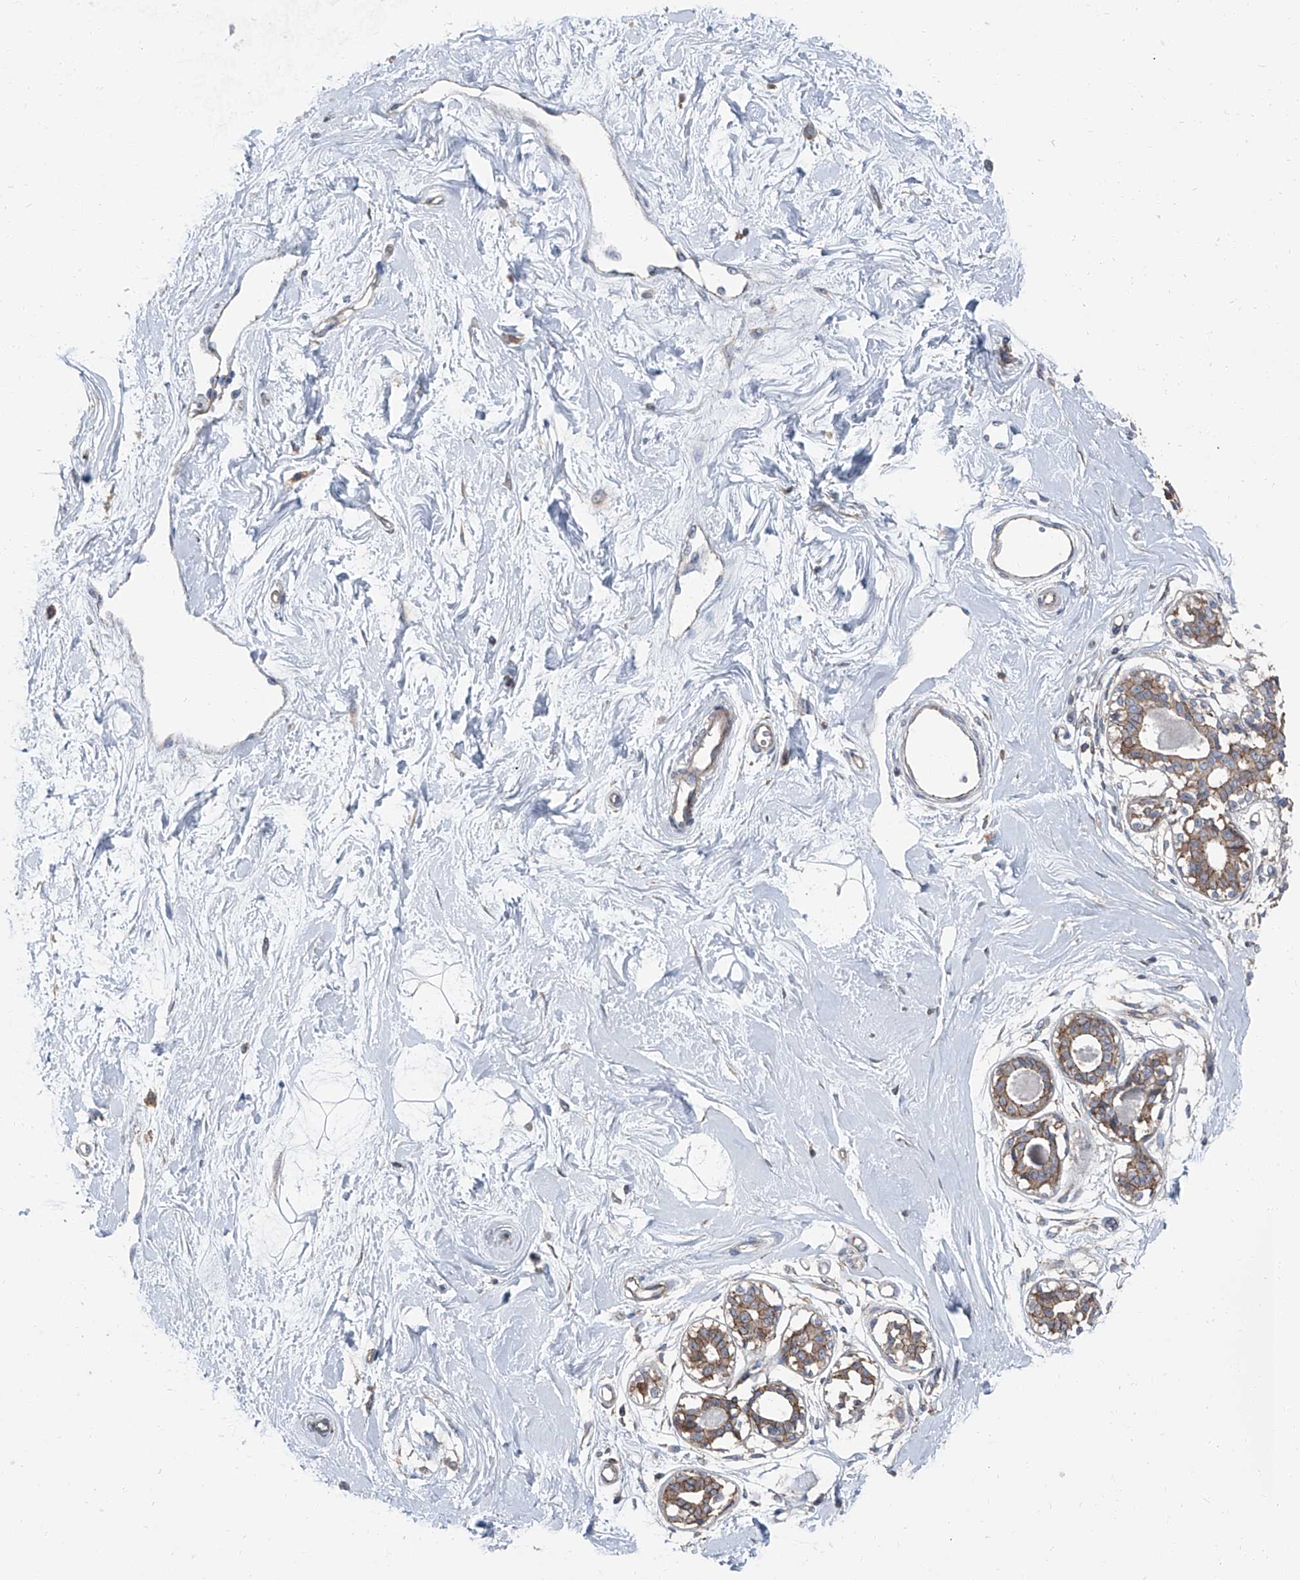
{"staining": {"intensity": "negative", "quantity": "none", "location": "none"}, "tissue": "breast", "cell_type": "Adipocytes", "image_type": "normal", "snomed": [{"axis": "morphology", "description": "Normal tissue, NOS"}, {"axis": "topography", "description": "Breast"}], "caption": "Immunohistochemical staining of benign breast displays no significant positivity in adipocytes. The staining was performed using DAB (3,3'-diaminobenzidine) to visualize the protein expression in brown, while the nuclei were stained in blue with hematoxylin (Magnification: 20x).", "gene": "GPR142", "patient": {"sex": "female", "age": 45}}